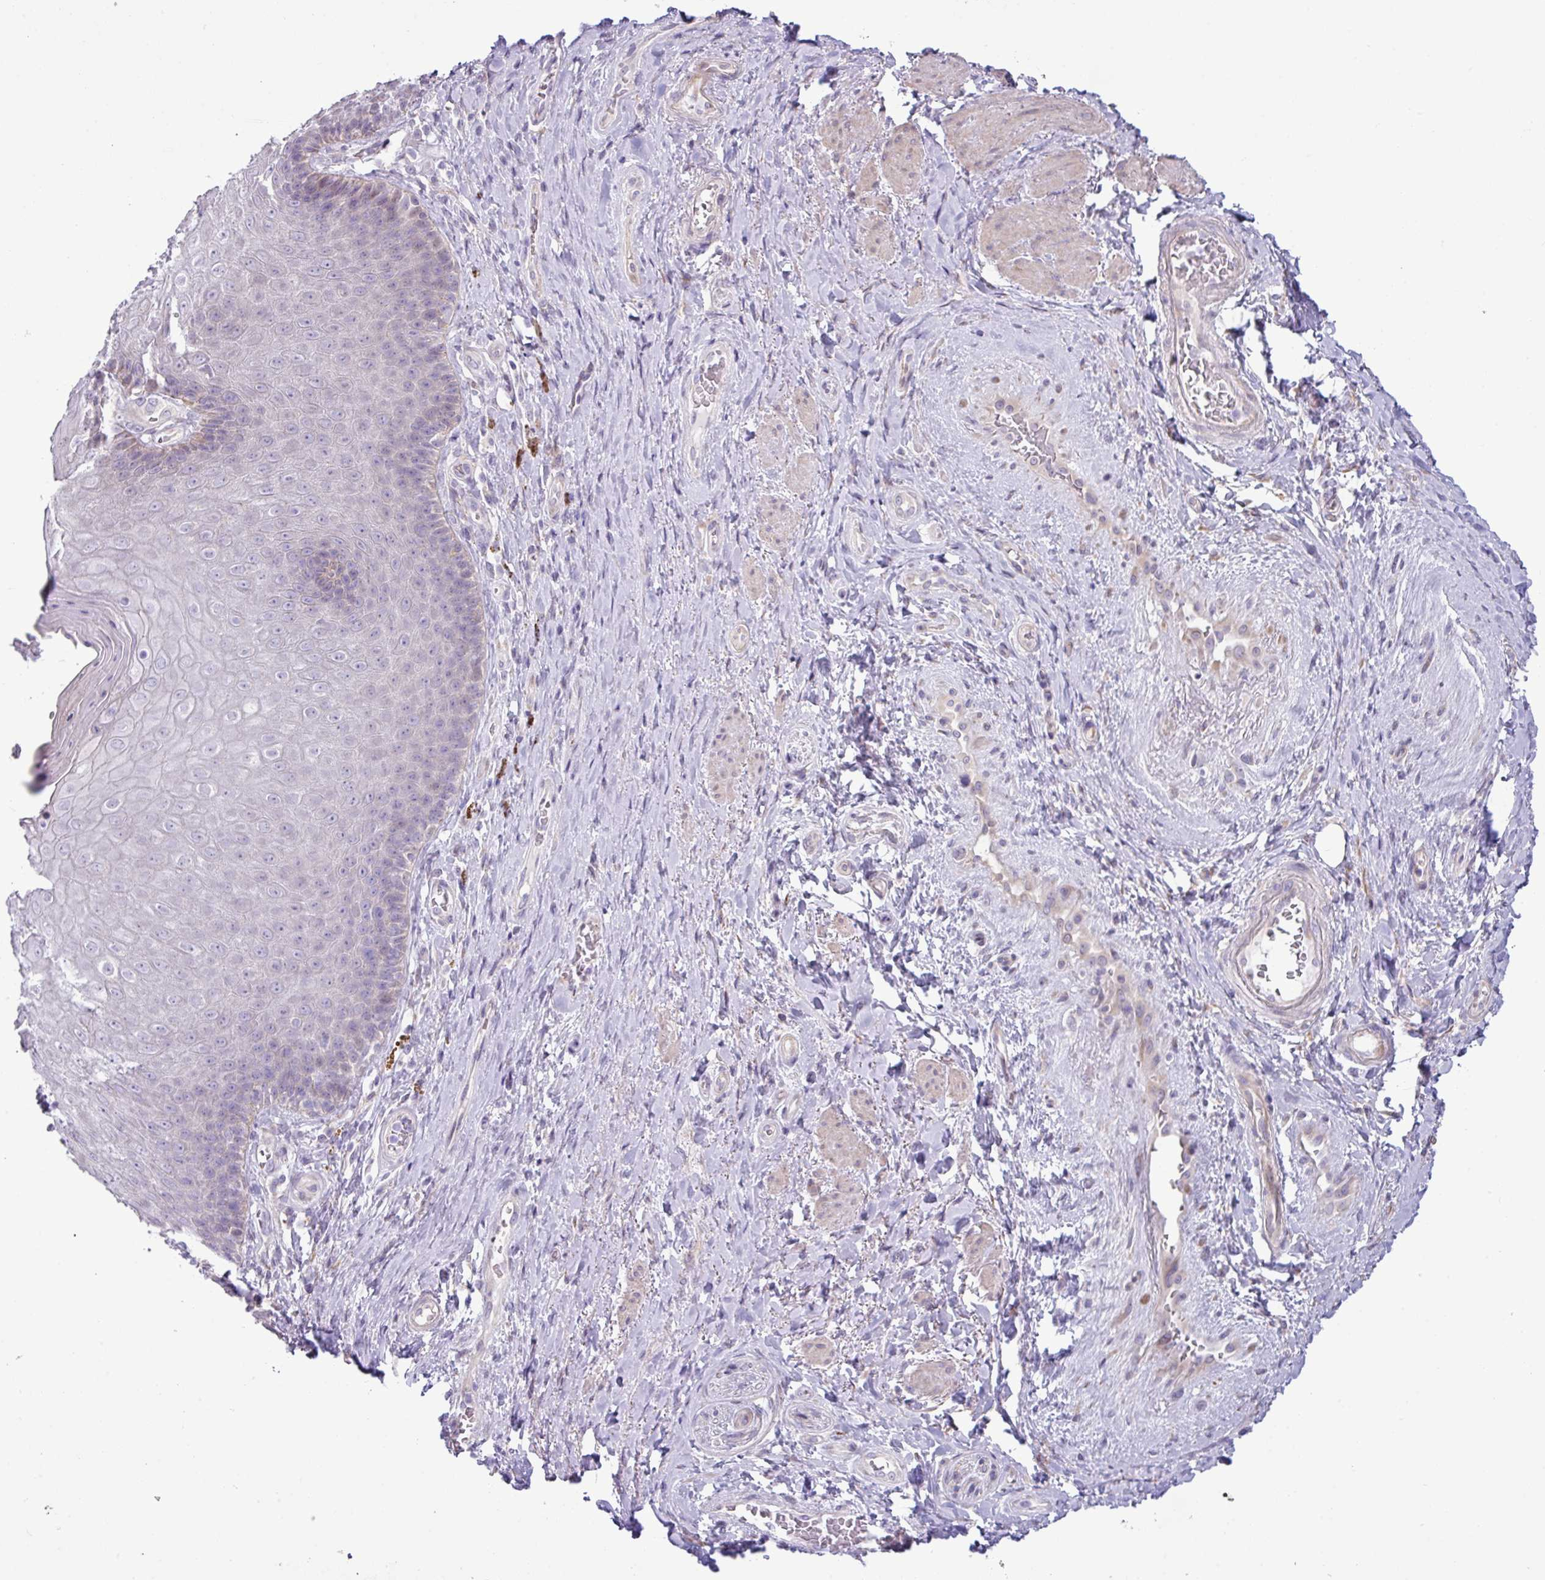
{"staining": {"intensity": "negative", "quantity": "none", "location": "none"}, "tissue": "skin", "cell_type": "Epidermal cells", "image_type": "normal", "snomed": [{"axis": "morphology", "description": "Normal tissue, NOS"}, {"axis": "topography", "description": "Anal"}, {"axis": "topography", "description": "Peripheral nerve tissue"}], "caption": "Skin was stained to show a protein in brown. There is no significant staining in epidermal cells. (DAB IHC with hematoxylin counter stain).", "gene": "IRGC", "patient": {"sex": "male", "age": 53}}